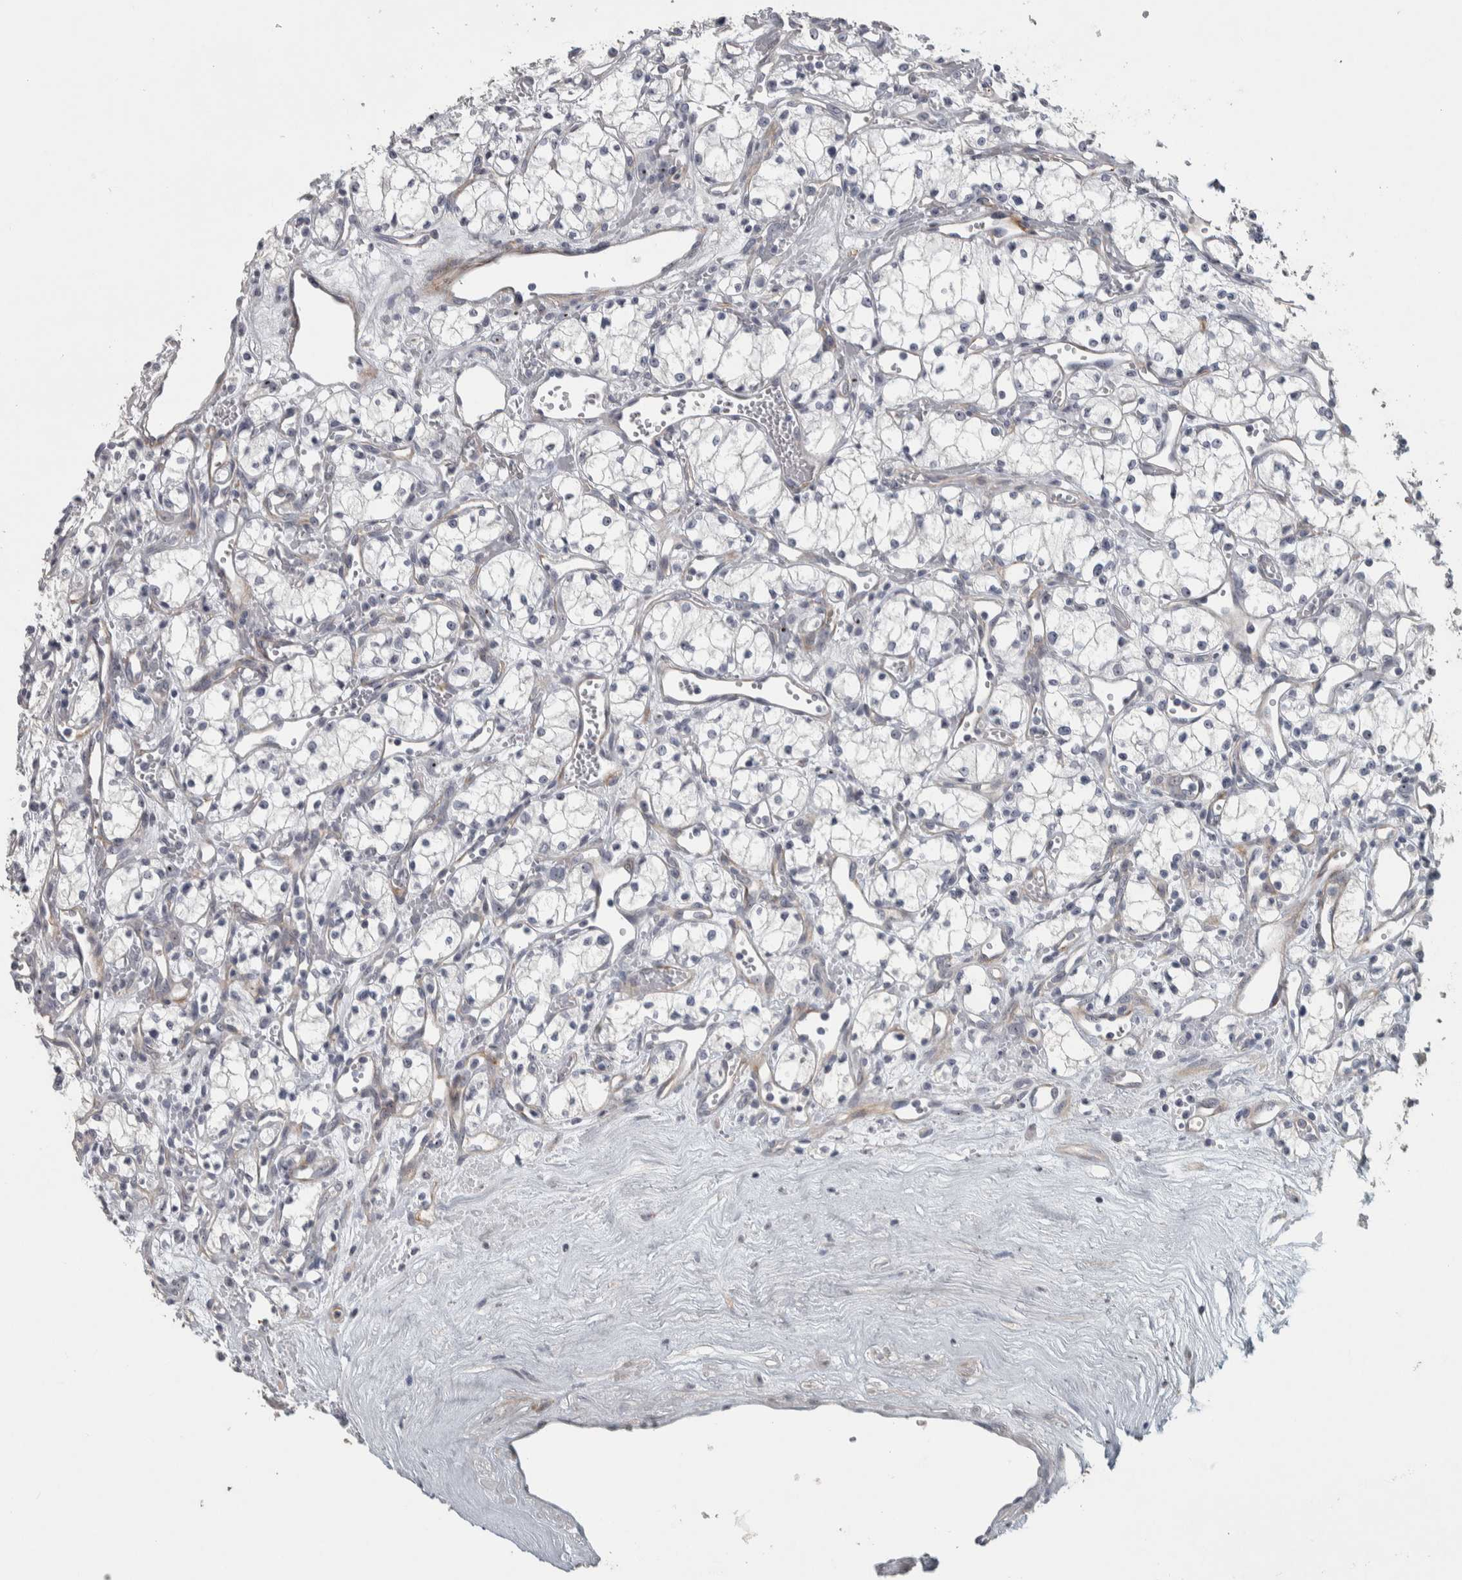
{"staining": {"intensity": "negative", "quantity": "none", "location": "none"}, "tissue": "renal cancer", "cell_type": "Tumor cells", "image_type": "cancer", "snomed": [{"axis": "morphology", "description": "Adenocarcinoma, NOS"}, {"axis": "topography", "description": "Kidney"}], "caption": "This is a histopathology image of IHC staining of renal cancer (adenocarcinoma), which shows no expression in tumor cells.", "gene": "DCAF10", "patient": {"sex": "male", "age": 59}}